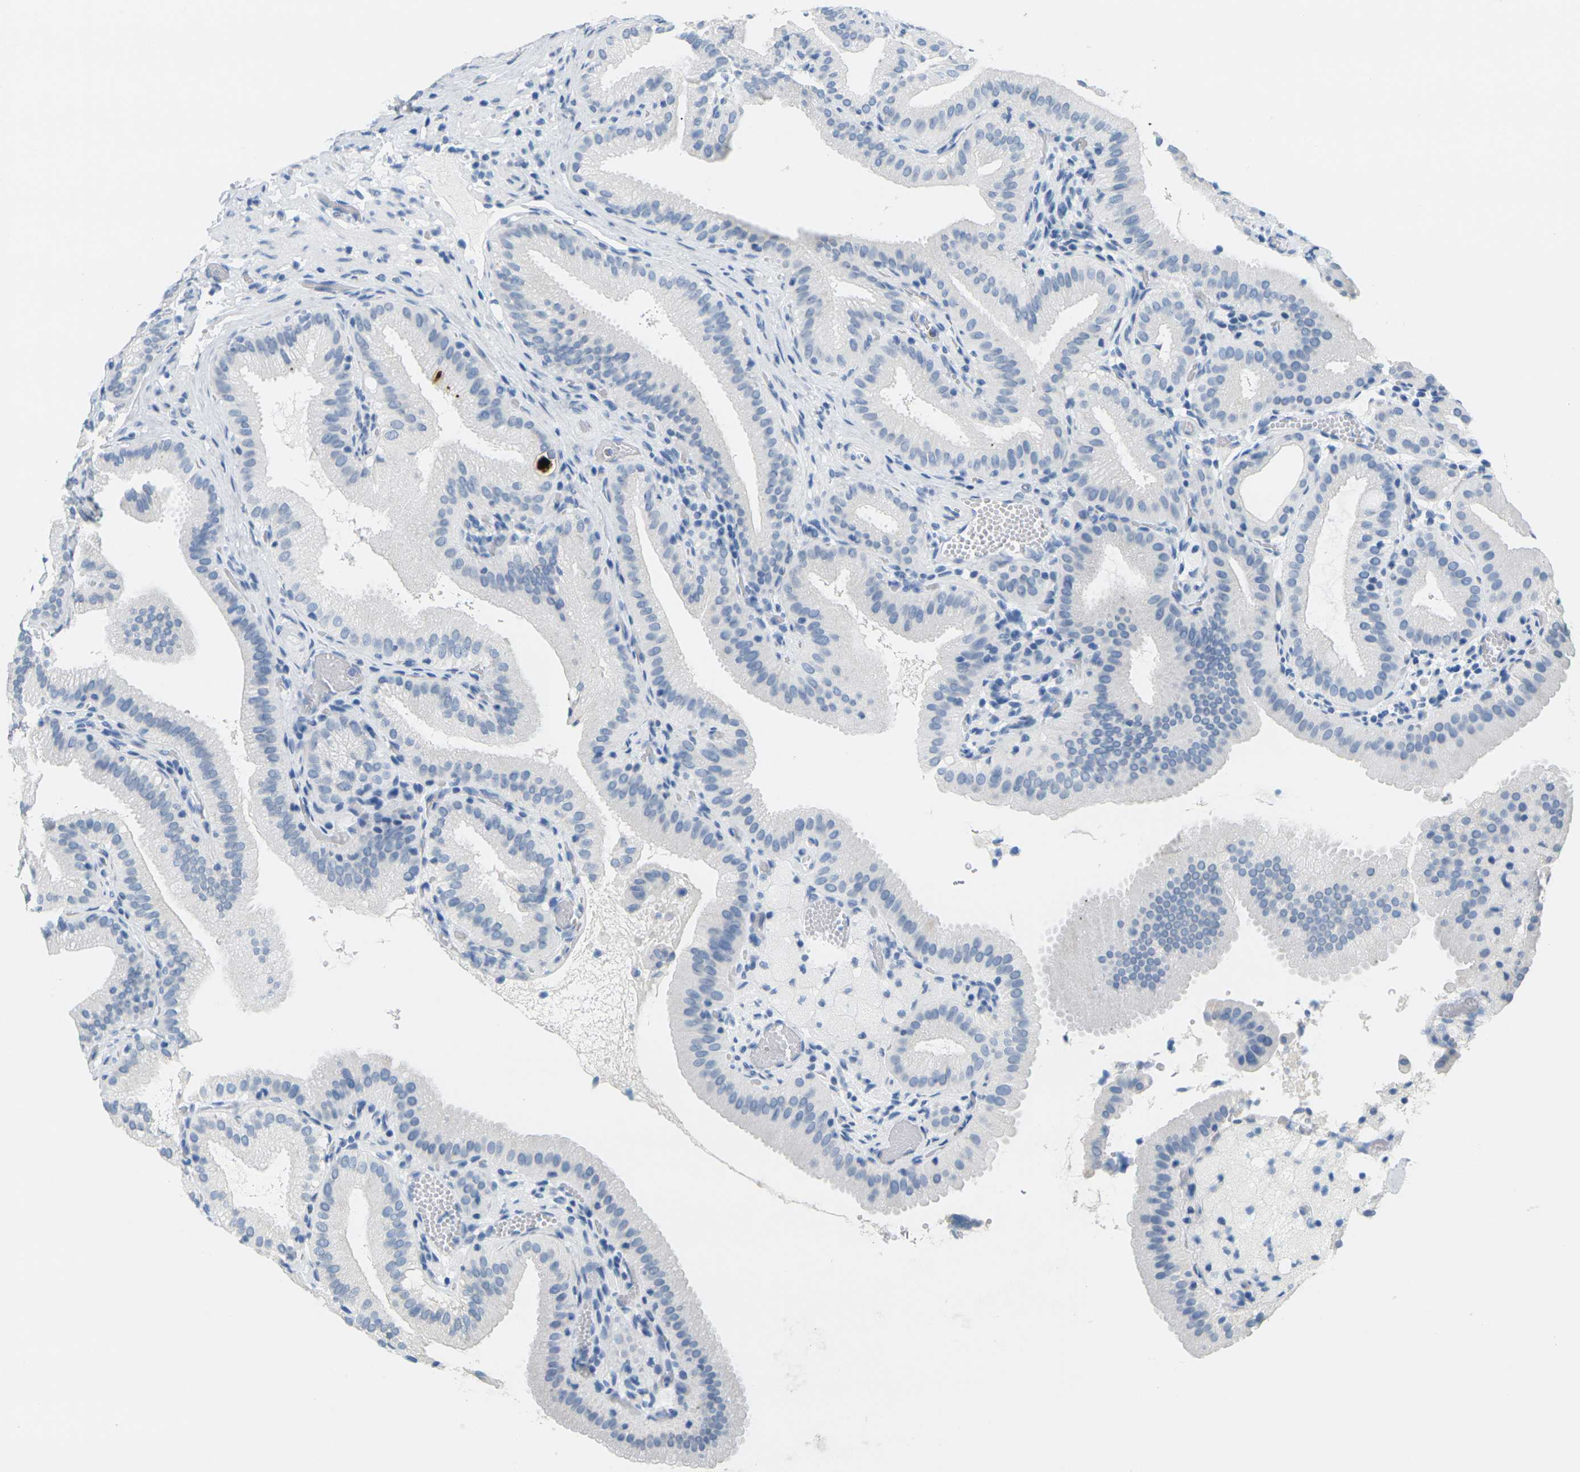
{"staining": {"intensity": "negative", "quantity": "none", "location": "none"}, "tissue": "gallbladder", "cell_type": "Glandular cells", "image_type": "normal", "snomed": [{"axis": "morphology", "description": "Normal tissue, NOS"}, {"axis": "topography", "description": "Gallbladder"}], "caption": "The photomicrograph reveals no staining of glandular cells in unremarkable gallbladder.", "gene": "CTAG1A", "patient": {"sex": "male", "age": 54}}